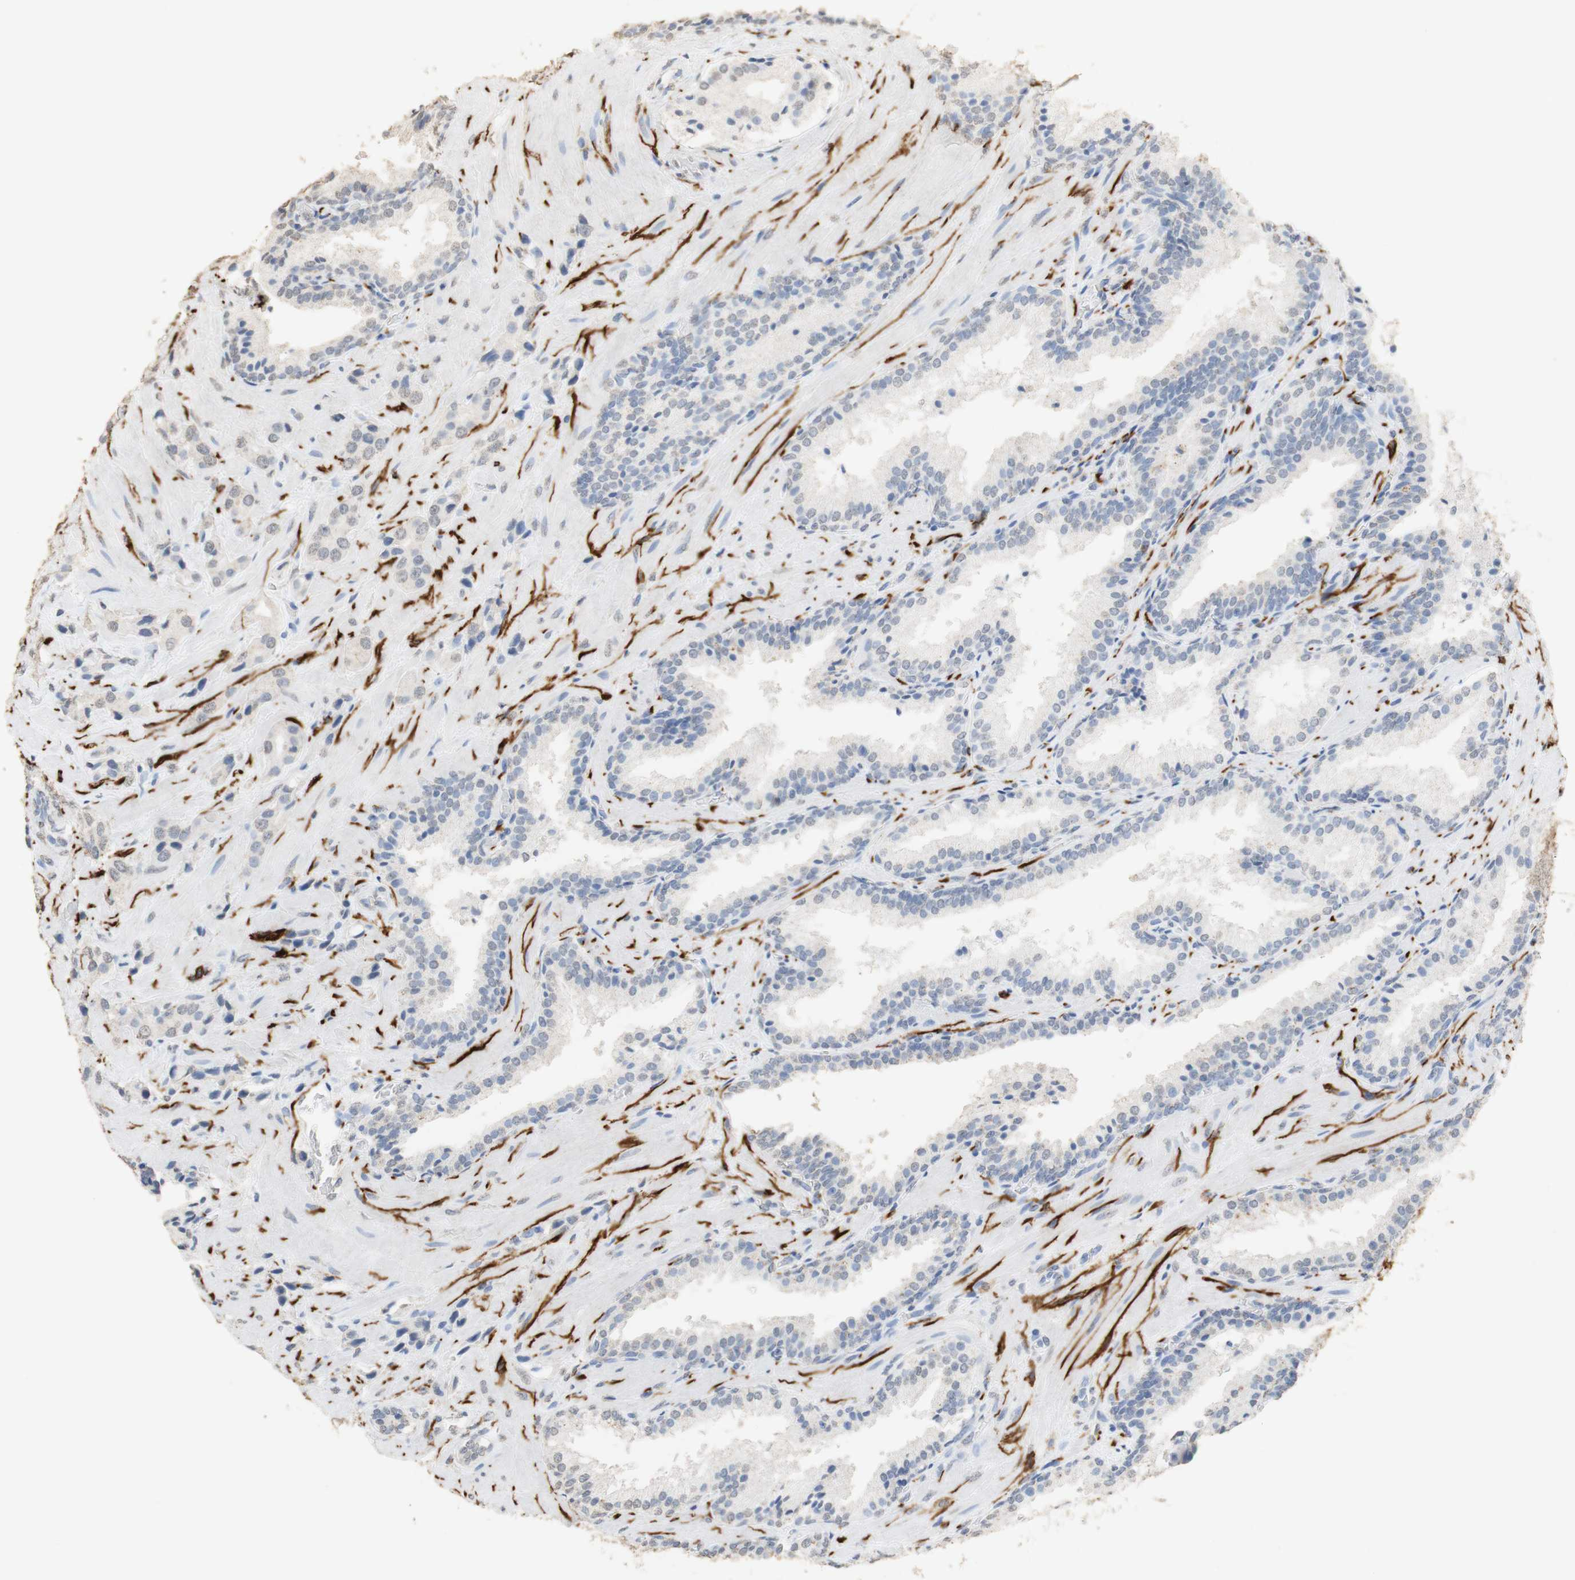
{"staining": {"intensity": "weak", "quantity": "<25%", "location": "nuclear"}, "tissue": "prostate cancer", "cell_type": "Tumor cells", "image_type": "cancer", "snomed": [{"axis": "morphology", "description": "Adenocarcinoma, High grade"}, {"axis": "topography", "description": "Prostate"}], "caption": "IHC photomicrograph of neoplastic tissue: prostate adenocarcinoma (high-grade) stained with DAB displays no significant protein positivity in tumor cells.", "gene": "L1CAM", "patient": {"sex": "male", "age": 64}}